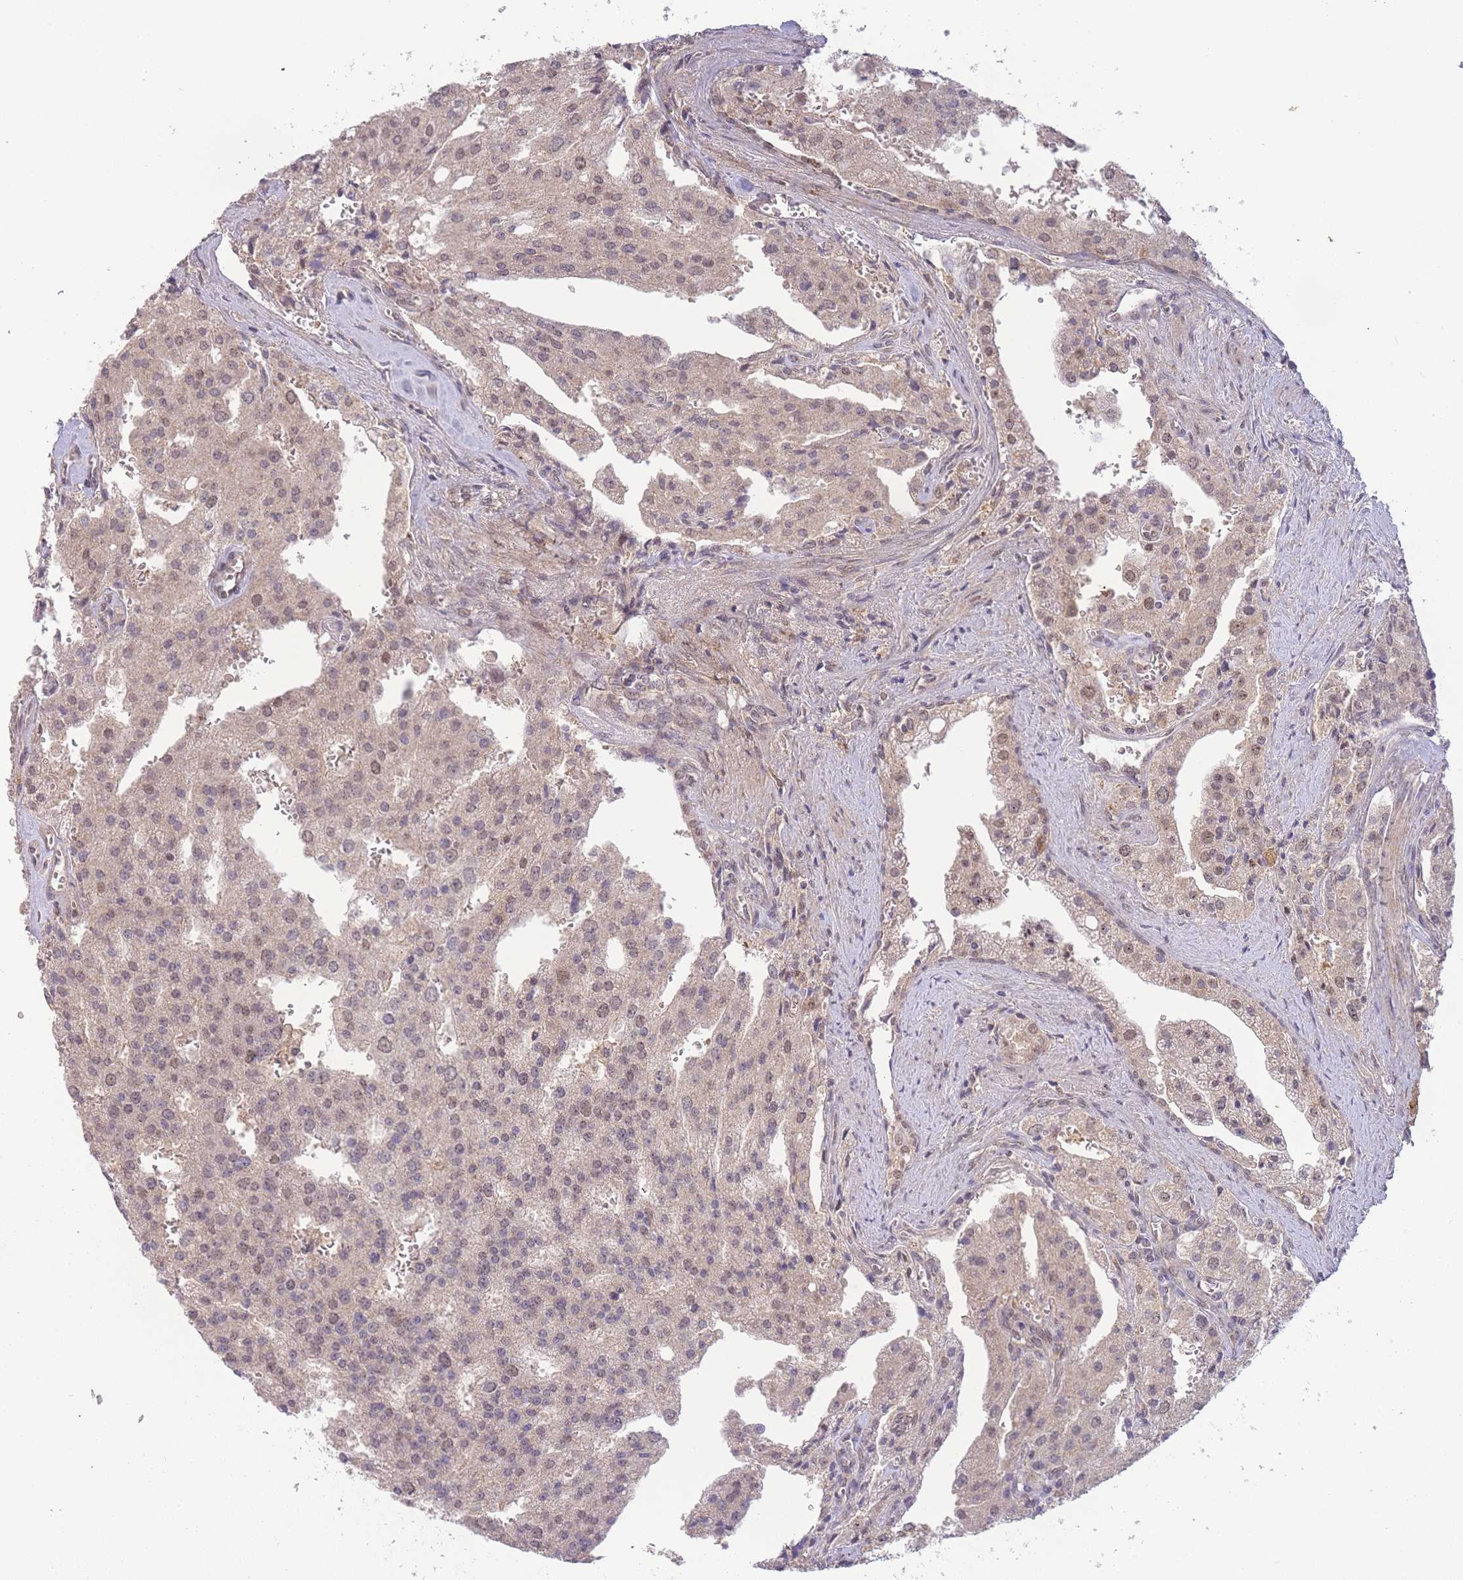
{"staining": {"intensity": "weak", "quantity": ">75%", "location": "cytoplasmic/membranous,nuclear"}, "tissue": "prostate cancer", "cell_type": "Tumor cells", "image_type": "cancer", "snomed": [{"axis": "morphology", "description": "Adenocarcinoma, High grade"}, {"axis": "topography", "description": "Prostate"}], "caption": "IHC of prostate cancer shows low levels of weak cytoplasmic/membranous and nuclear staining in about >75% of tumor cells.", "gene": "RNF144B", "patient": {"sex": "male", "age": 68}}